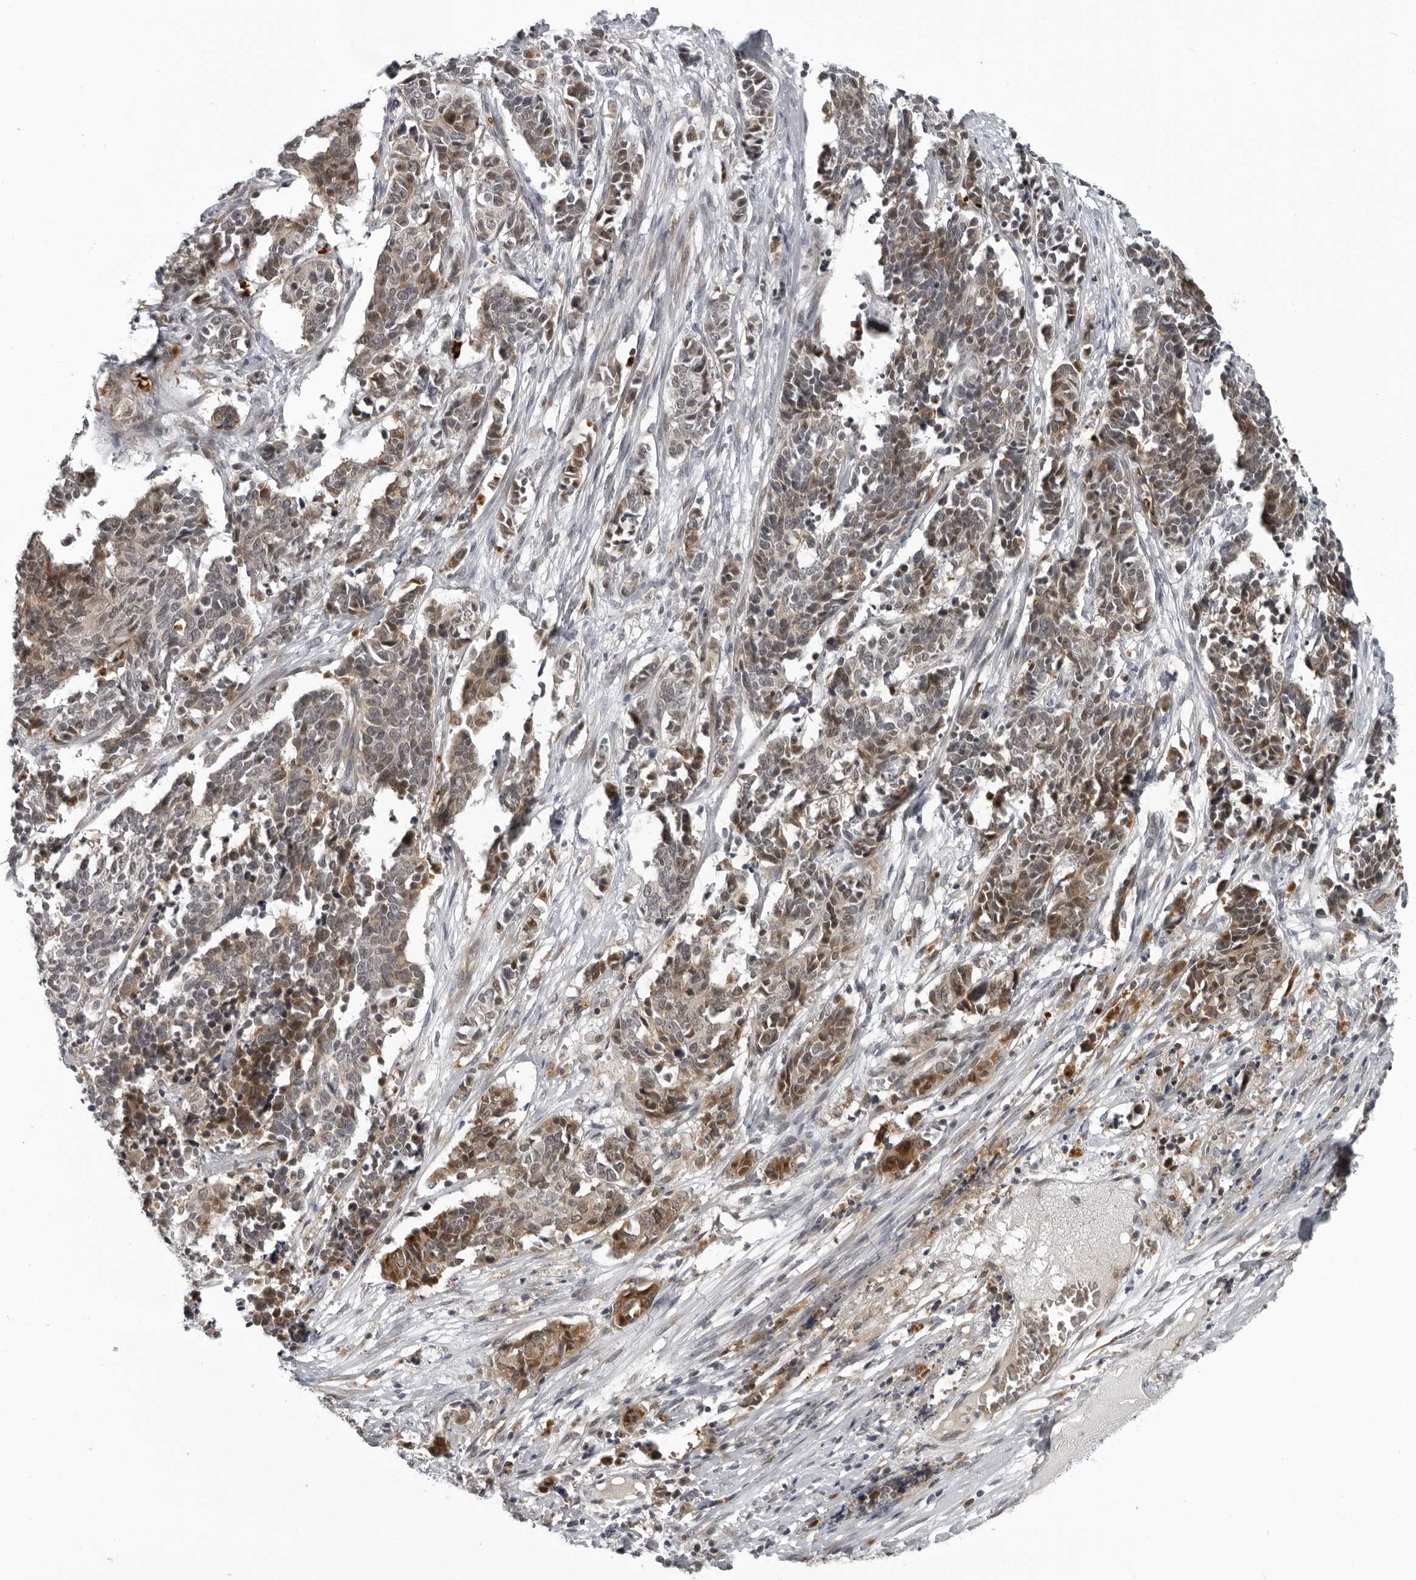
{"staining": {"intensity": "moderate", "quantity": "25%-75%", "location": "cytoplasmic/membranous"}, "tissue": "cervical cancer", "cell_type": "Tumor cells", "image_type": "cancer", "snomed": [{"axis": "morphology", "description": "Normal tissue, NOS"}, {"axis": "morphology", "description": "Squamous cell carcinoma, NOS"}, {"axis": "topography", "description": "Cervix"}], "caption": "IHC staining of cervical cancer, which displays medium levels of moderate cytoplasmic/membranous expression in approximately 25%-75% of tumor cells indicating moderate cytoplasmic/membranous protein positivity. The staining was performed using DAB (brown) for protein detection and nuclei were counterstained in hematoxylin (blue).", "gene": "THOP1", "patient": {"sex": "female", "age": 35}}